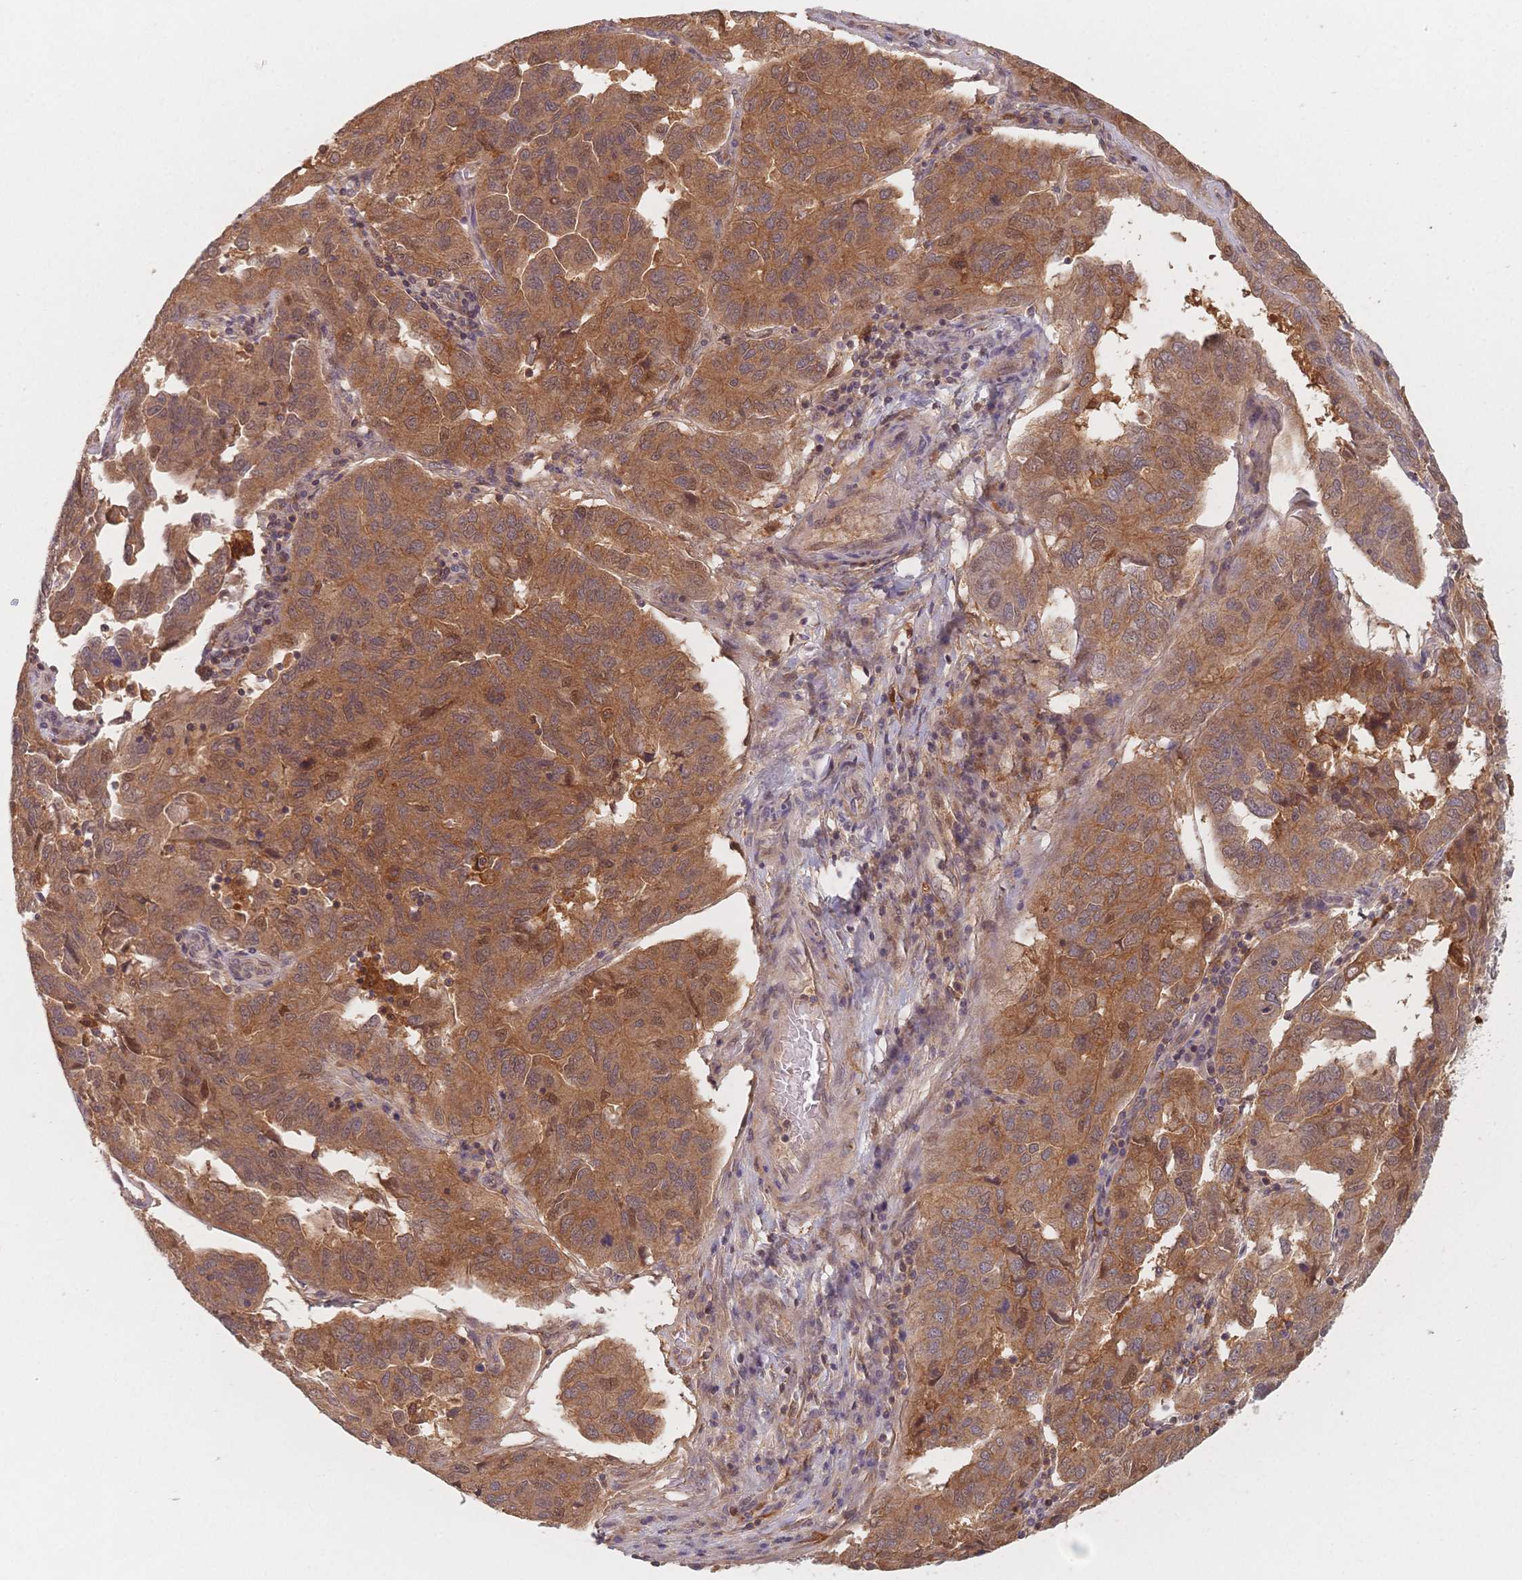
{"staining": {"intensity": "moderate", "quantity": ">75%", "location": "cytoplasmic/membranous"}, "tissue": "ovarian cancer", "cell_type": "Tumor cells", "image_type": "cancer", "snomed": [{"axis": "morphology", "description": "Cystadenocarcinoma, serous, NOS"}, {"axis": "topography", "description": "Ovary"}], "caption": "Moderate cytoplasmic/membranous expression for a protein is present in approximately >75% of tumor cells of ovarian cancer using immunohistochemistry (IHC).", "gene": "C12orf75", "patient": {"sex": "female", "age": 64}}